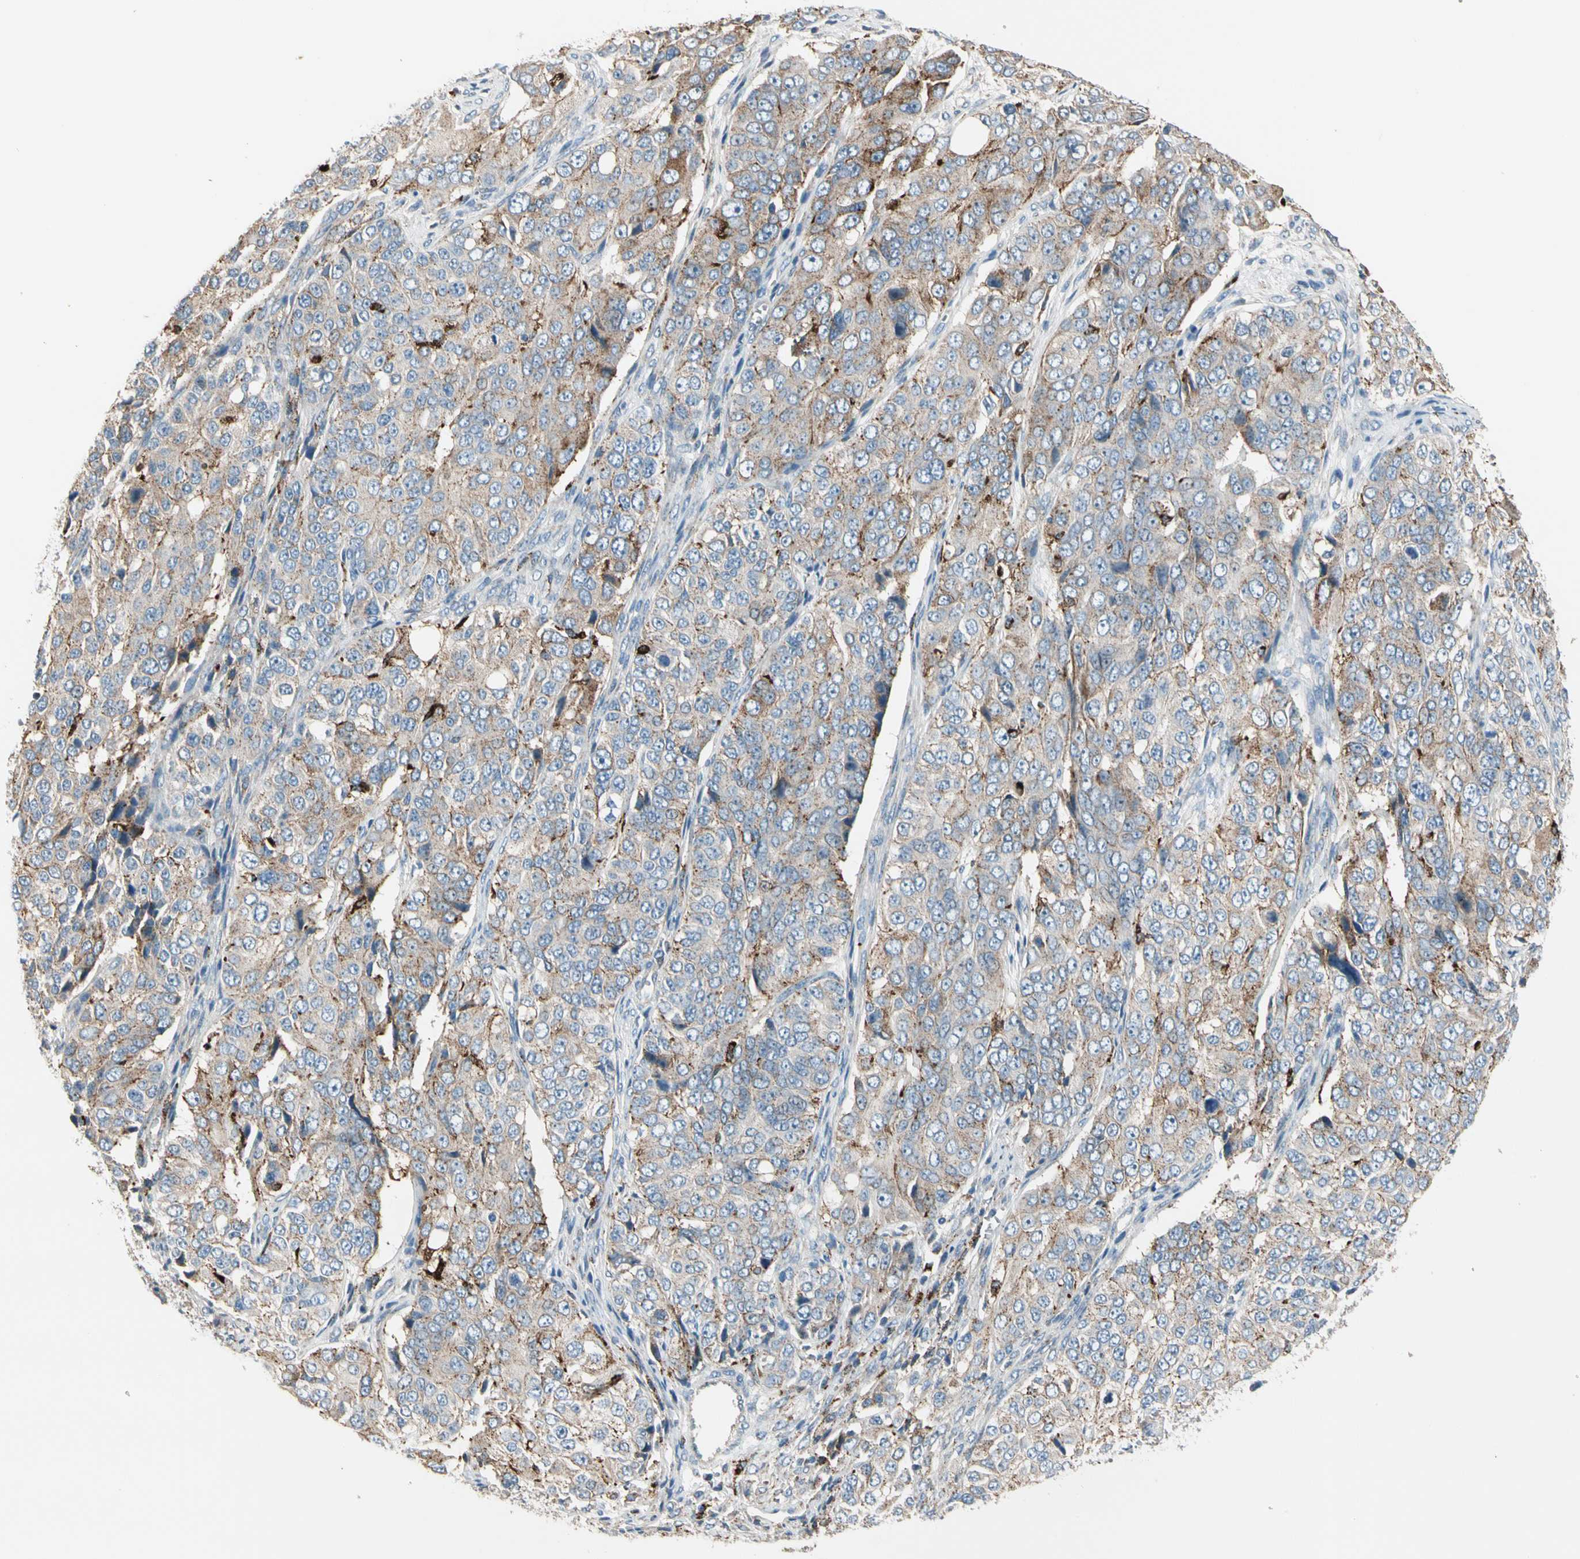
{"staining": {"intensity": "moderate", "quantity": ">75%", "location": "cytoplasmic/membranous"}, "tissue": "ovarian cancer", "cell_type": "Tumor cells", "image_type": "cancer", "snomed": [{"axis": "morphology", "description": "Carcinoma, endometroid"}, {"axis": "topography", "description": "Ovary"}], "caption": "A high-resolution histopathology image shows immunohistochemistry (IHC) staining of ovarian endometroid carcinoma, which displays moderate cytoplasmic/membranous expression in approximately >75% of tumor cells.", "gene": "GM2A", "patient": {"sex": "female", "age": 51}}